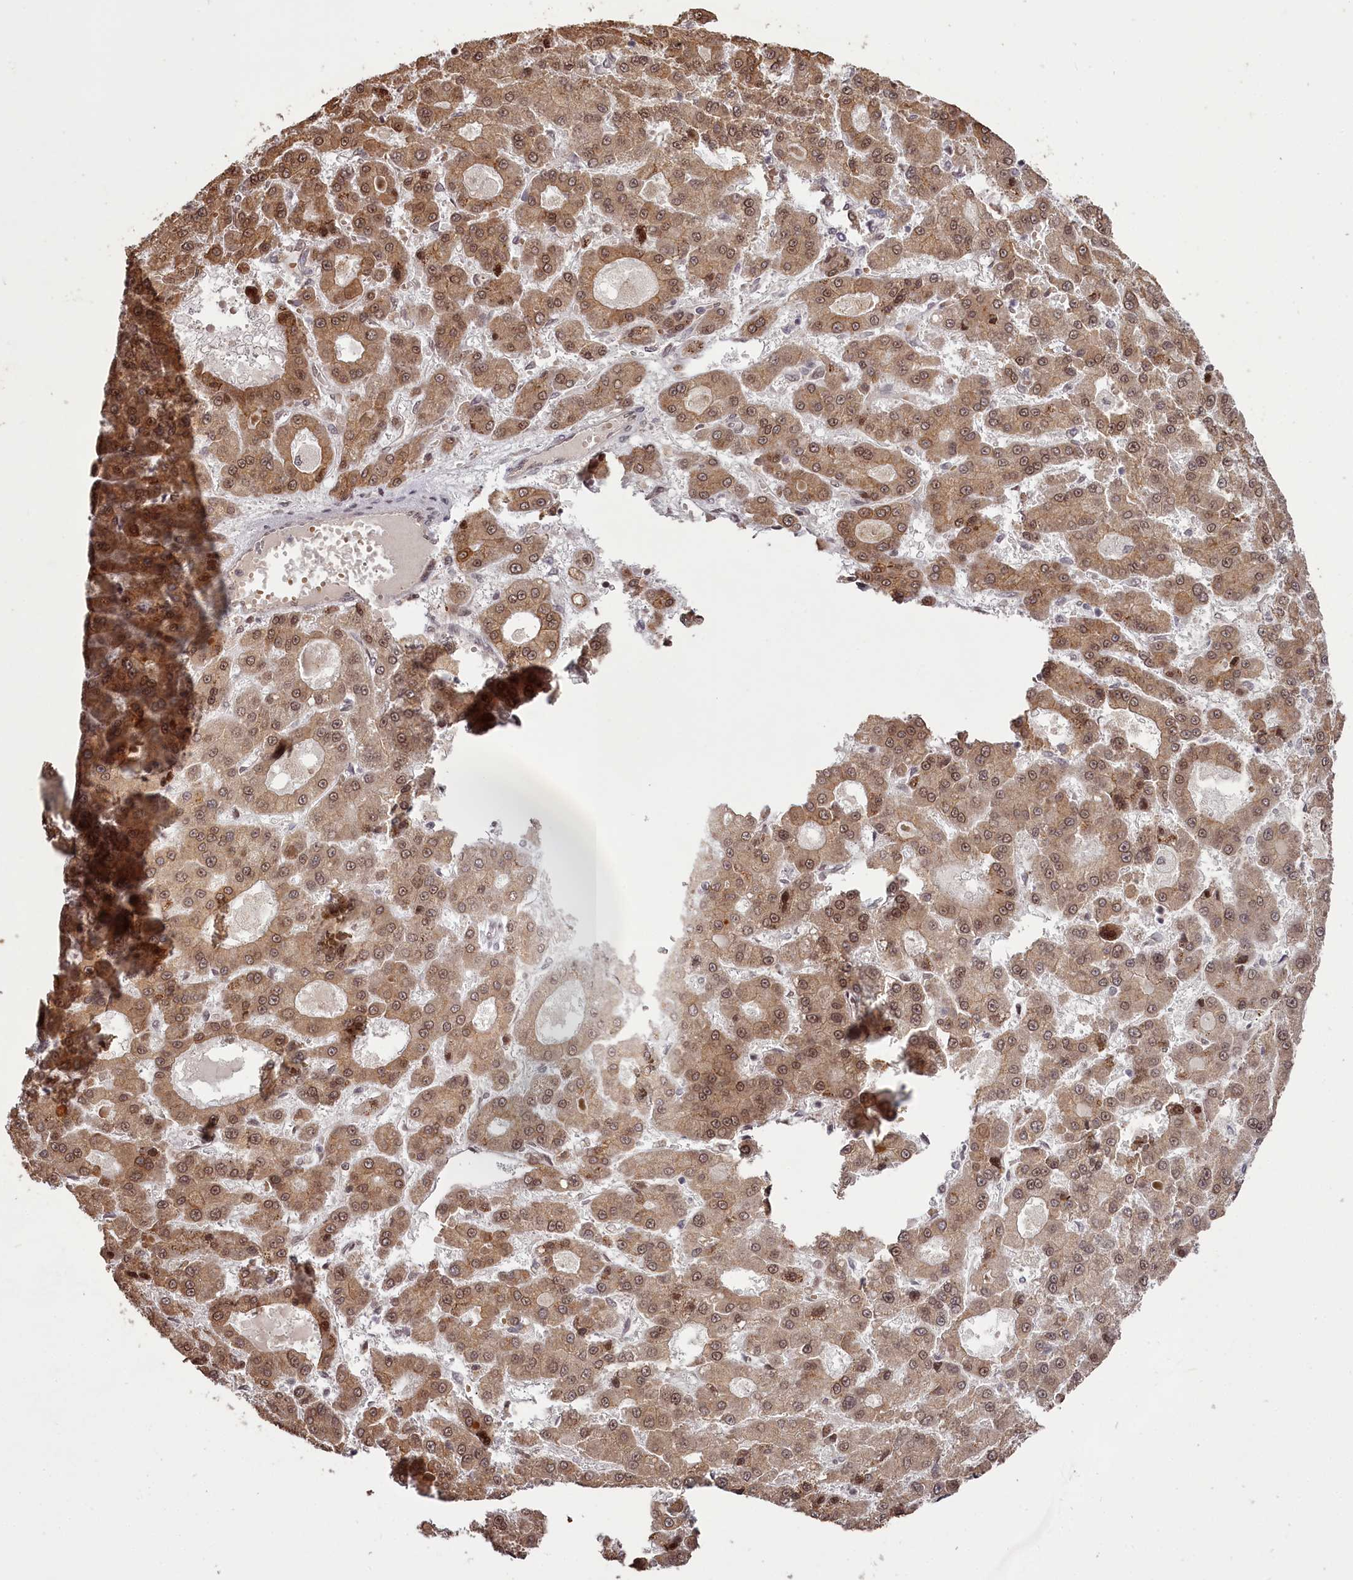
{"staining": {"intensity": "moderate", "quantity": ">75%", "location": "cytoplasmic/membranous,nuclear"}, "tissue": "liver cancer", "cell_type": "Tumor cells", "image_type": "cancer", "snomed": [{"axis": "morphology", "description": "Carcinoma, Hepatocellular, NOS"}, {"axis": "topography", "description": "Liver"}], "caption": "Moderate cytoplasmic/membranous and nuclear positivity is appreciated in about >75% of tumor cells in liver cancer (hepatocellular carcinoma).", "gene": "THYN1", "patient": {"sex": "male", "age": 70}}